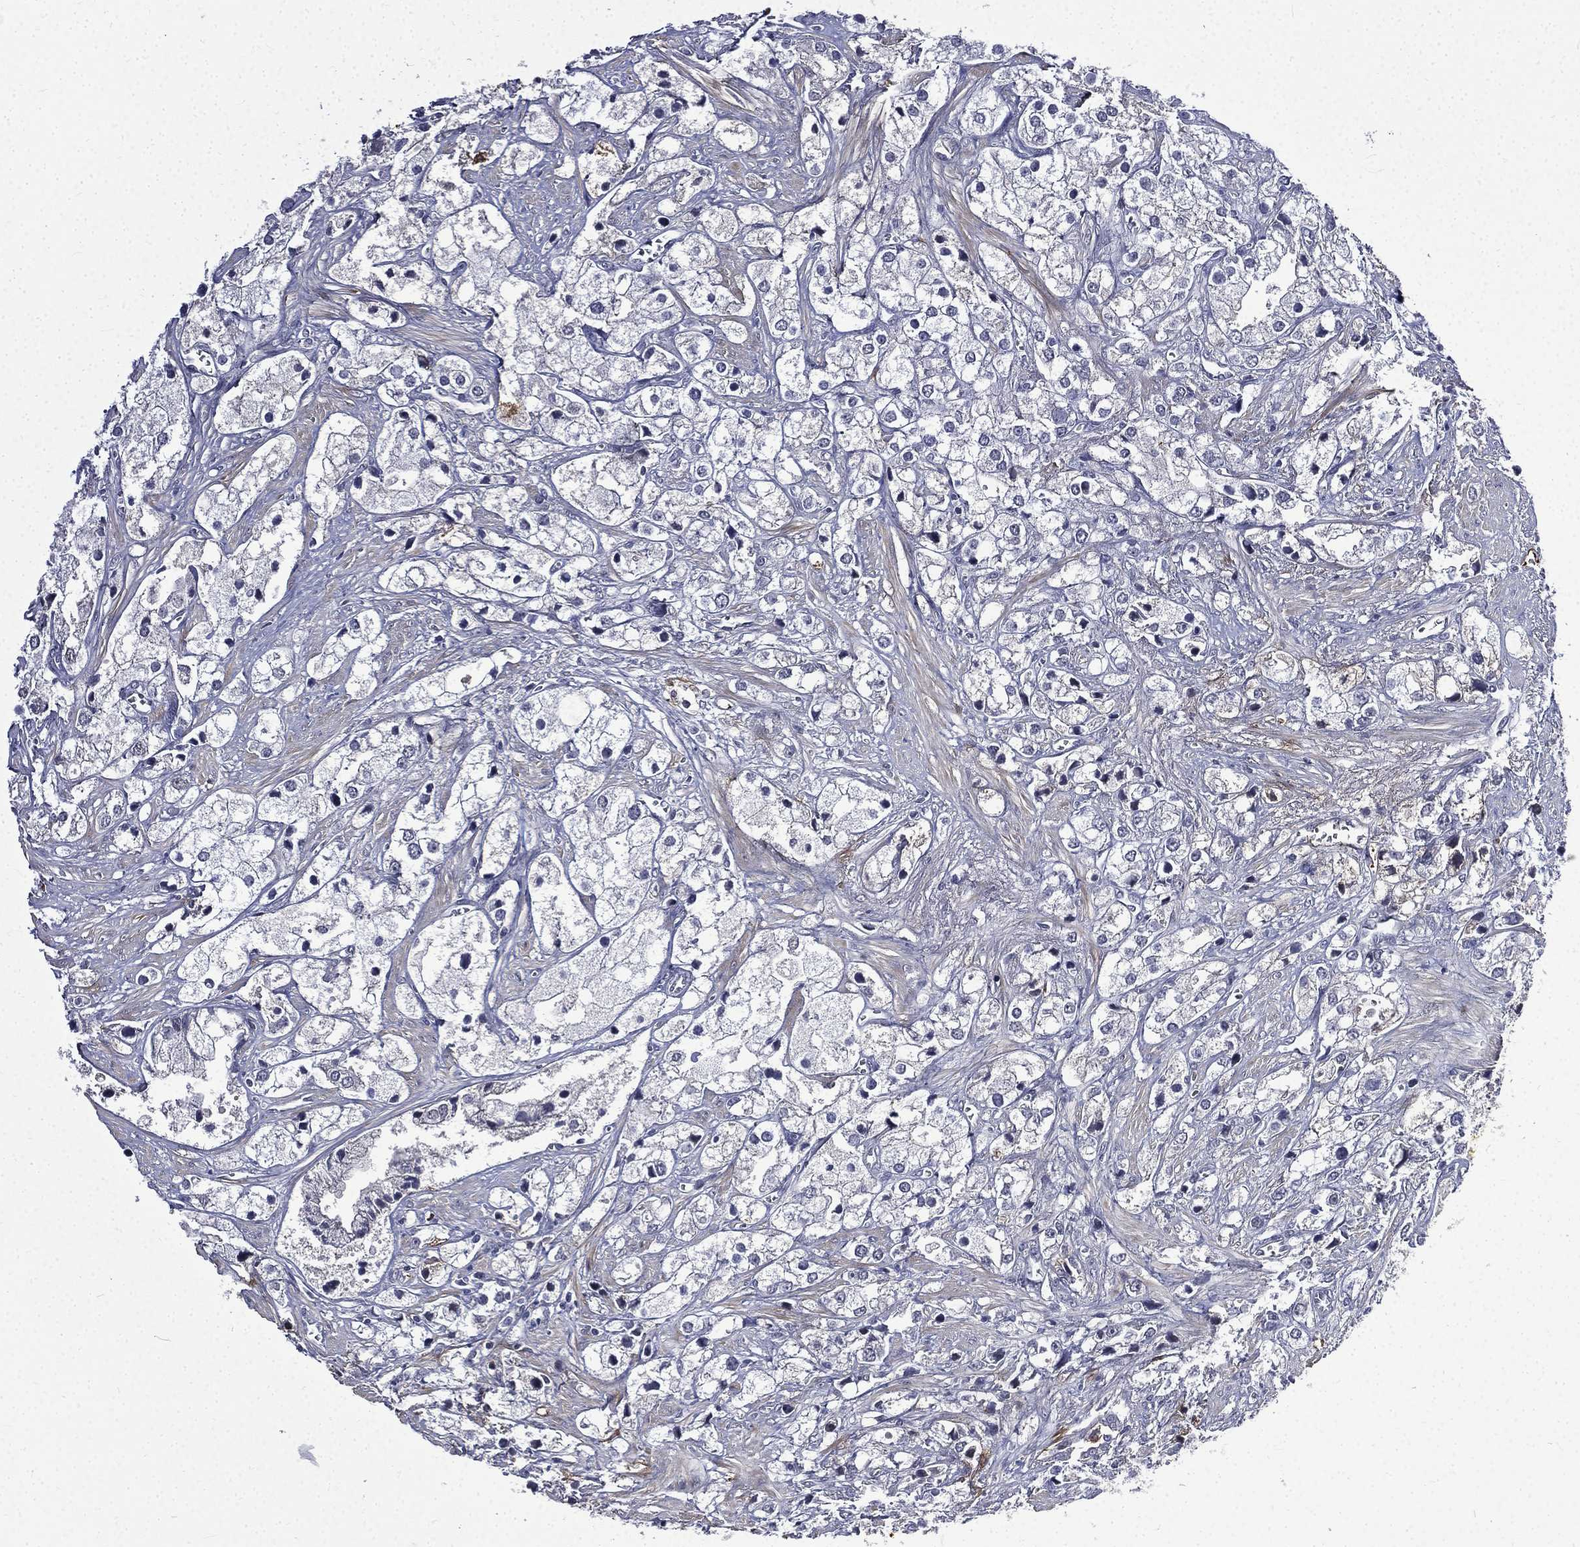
{"staining": {"intensity": "negative", "quantity": "none", "location": "none"}, "tissue": "prostate cancer", "cell_type": "Tumor cells", "image_type": "cancer", "snomed": [{"axis": "morphology", "description": "Adenocarcinoma, NOS"}, {"axis": "topography", "description": "Prostate and seminal vesicle, NOS"}, {"axis": "topography", "description": "Prostate"}], "caption": "Immunohistochemical staining of adenocarcinoma (prostate) reveals no significant positivity in tumor cells. (Stains: DAB (3,3'-diaminobenzidine) immunohistochemistry with hematoxylin counter stain, Microscopy: brightfield microscopy at high magnification).", "gene": "FGG", "patient": {"sex": "male", "age": 79}}